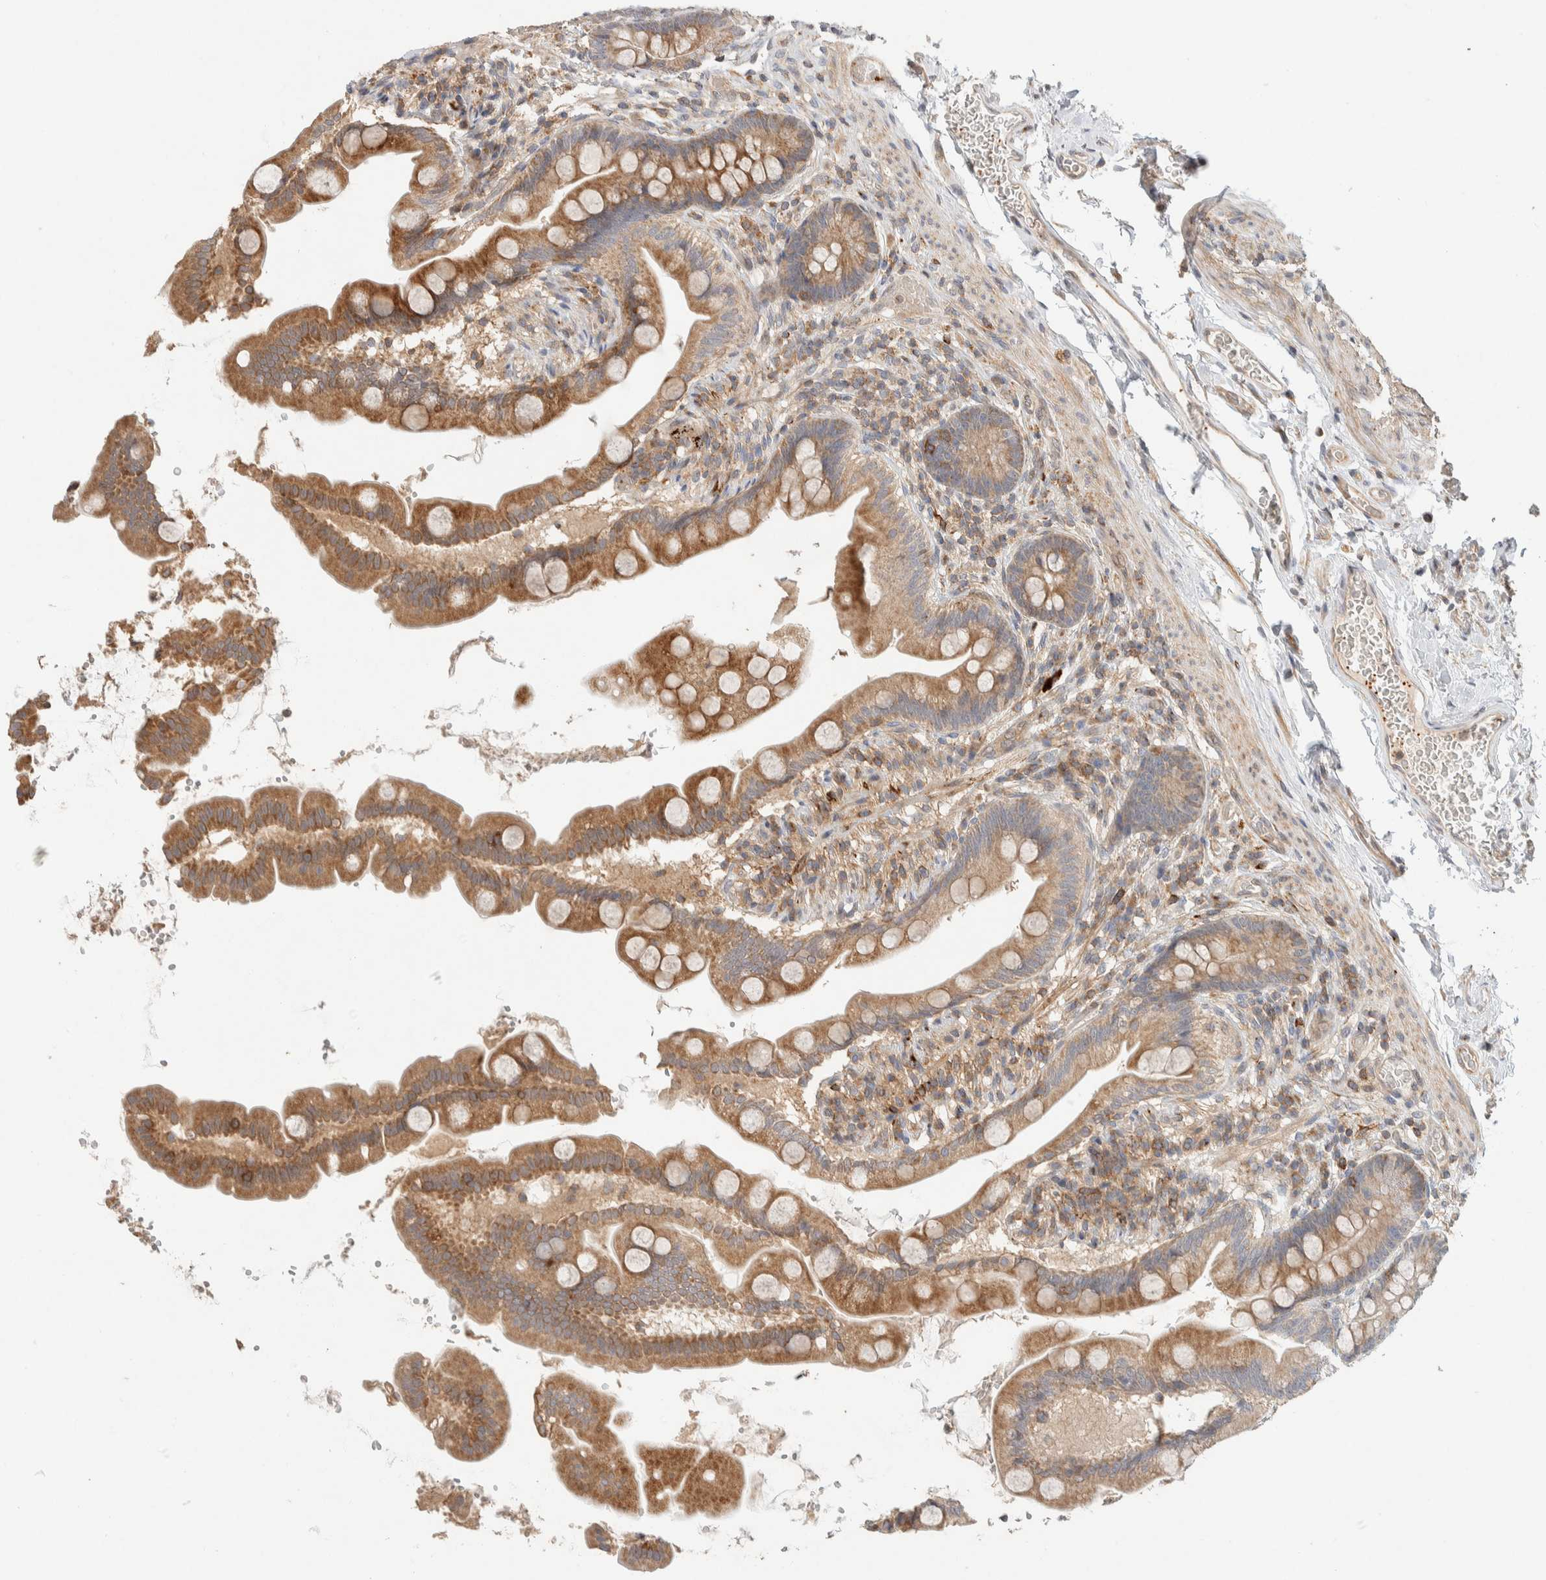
{"staining": {"intensity": "moderate", "quantity": ">75%", "location": "cytoplasmic/membranous"}, "tissue": "small intestine", "cell_type": "Glandular cells", "image_type": "normal", "snomed": [{"axis": "morphology", "description": "Normal tissue, NOS"}, {"axis": "topography", "description": "Small intestine"}], "caption": "Immunohistochemical staining of normal human small intestine shows >75% levels of moderate cytoplasmic/membranous protein positivity in approximately >75% of glandular cells.", "gene": "KIF9", "patient": {"sex": "female", "age": 56}}